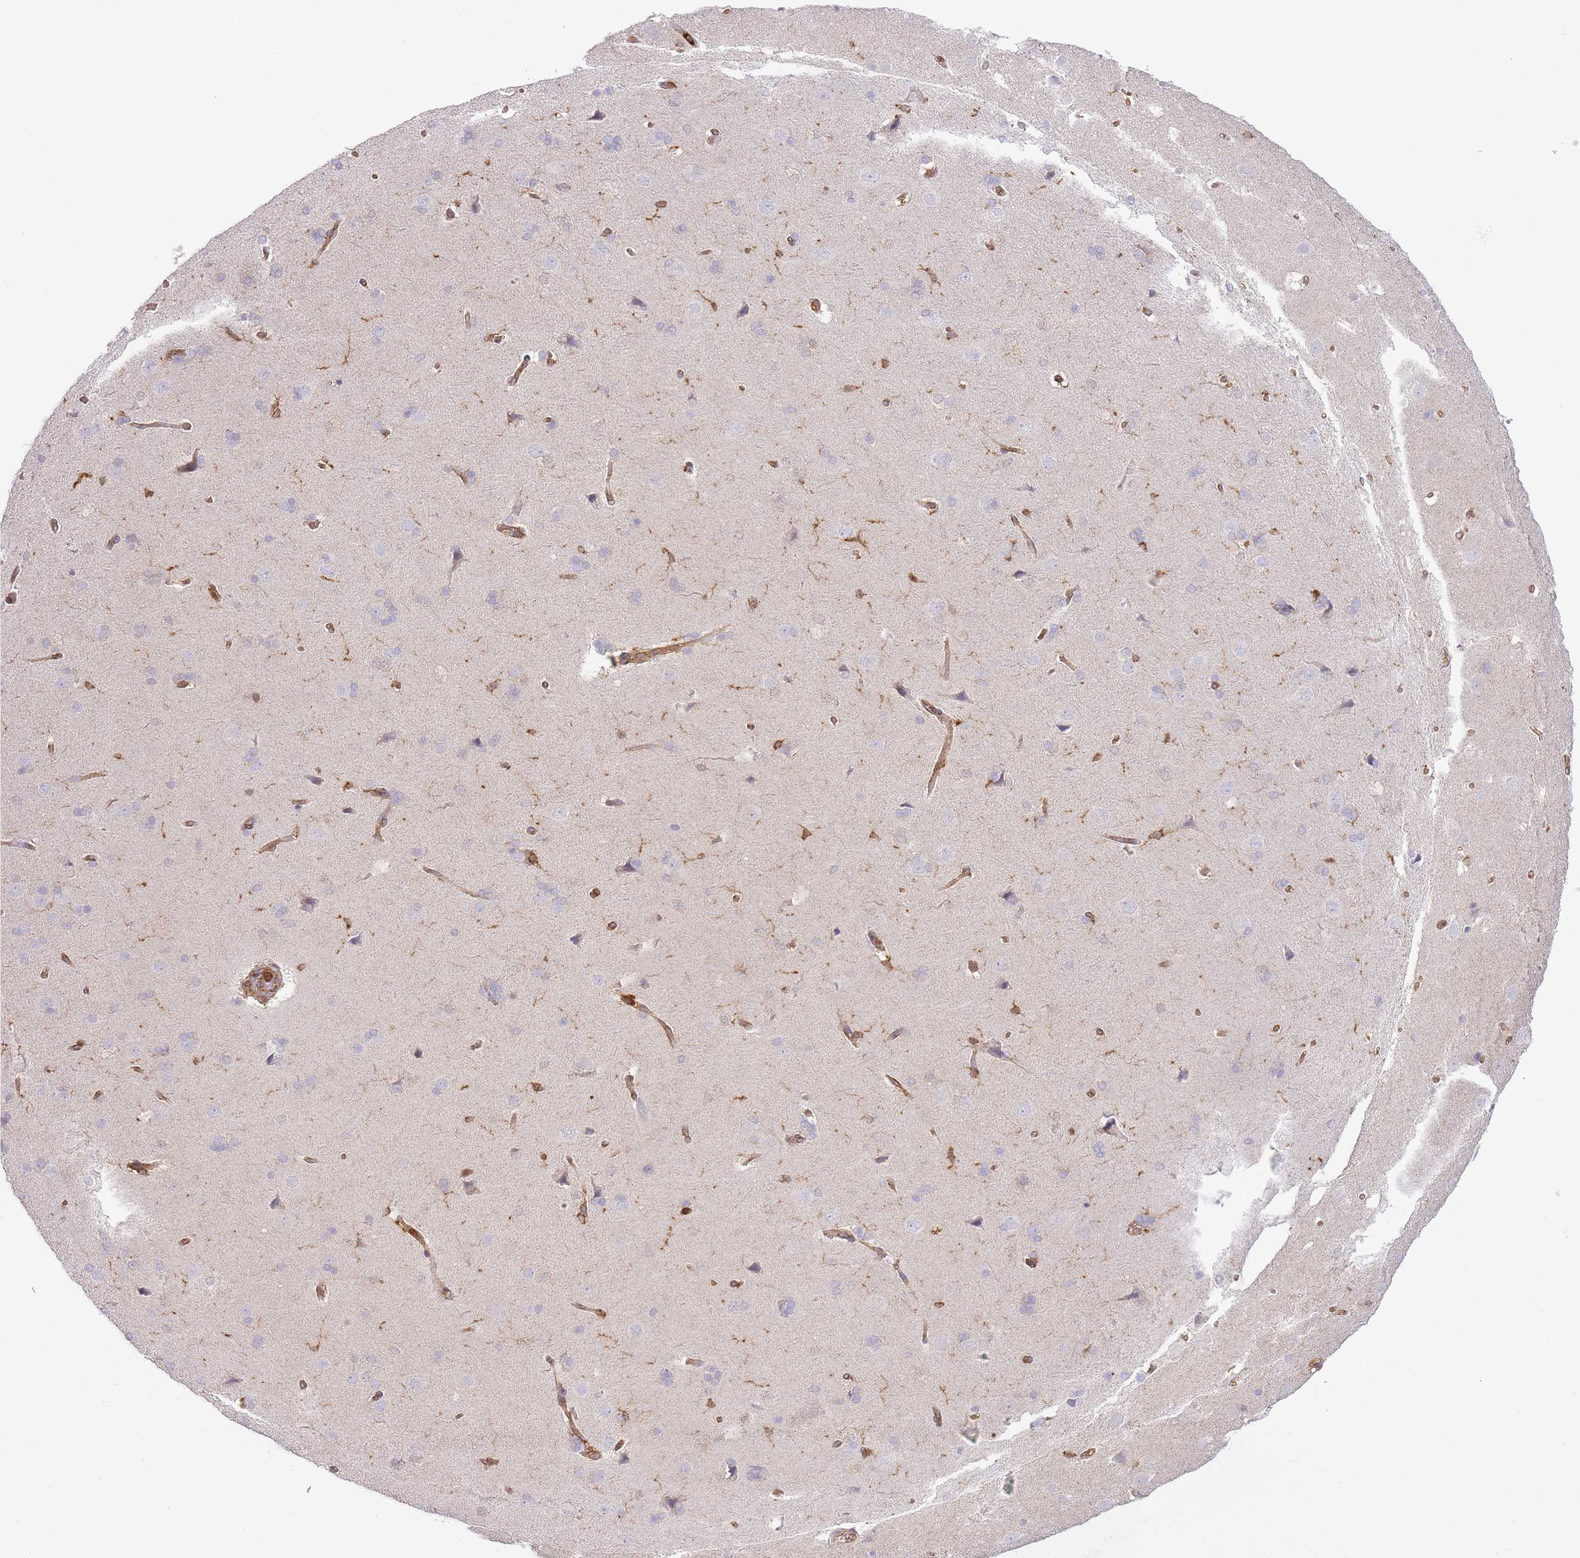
{"staining": {"intensity": "moderate", "quantity": ">75%", "location": "cytoplasmic/membranous"}, "tissue": "cerebral cortex", "cell_type": "Endothelial cells", "image_type": "normal", "snomed": [{"axis": "morphology", "description": "Normal tissue, NOS"}, {"axis": "topography", "description": "Cerebral cortex"}], "caption": "Brown immunohistochemical staining in normal human cerebral cortex shows moderate cytoplasmic/membranous staining in approximately >75% of endothelial cells.", "gene": "MSN", "patient": {"sex": "male", "age": 62}}